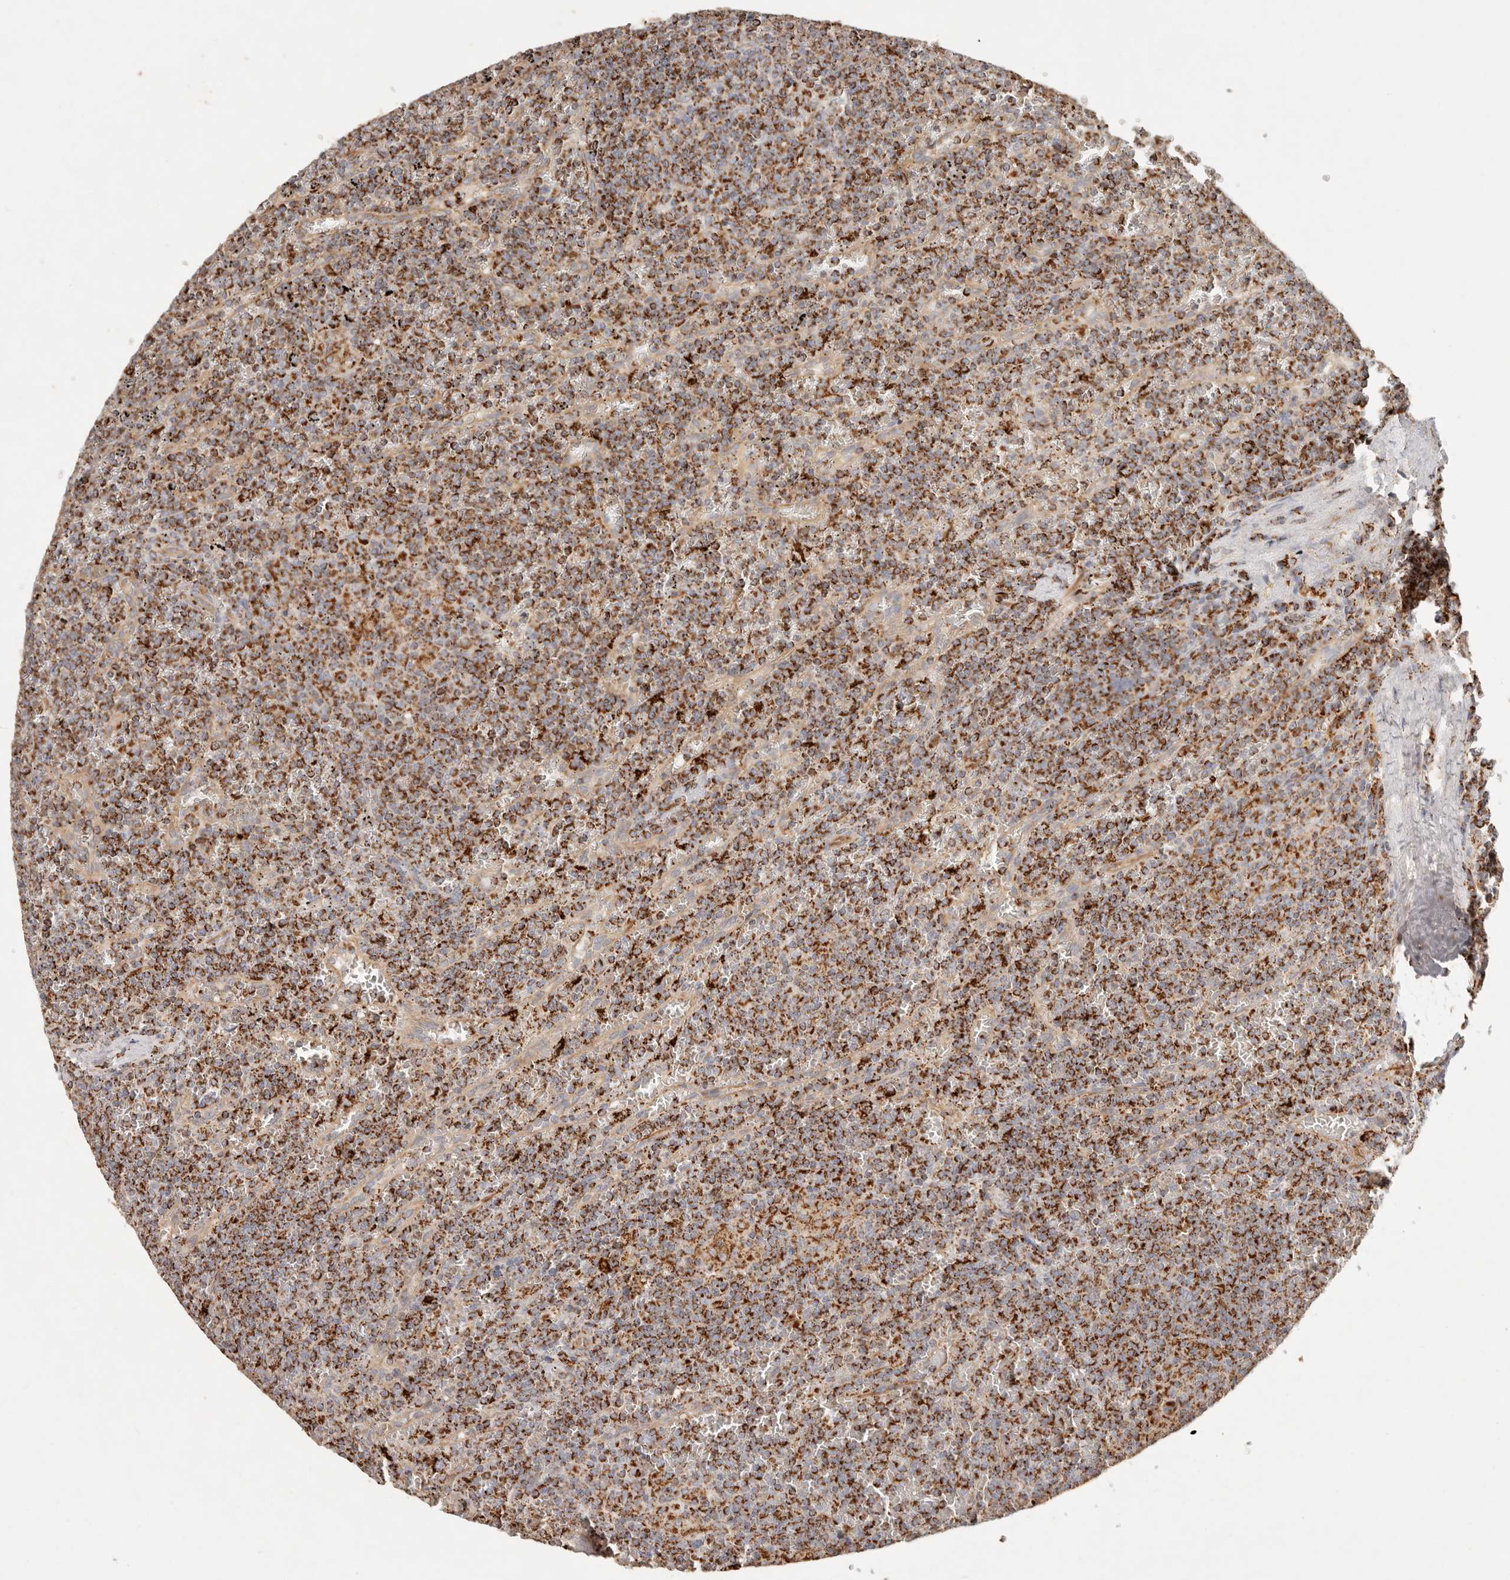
{"staining": {"intensity": "strong", "quantity": ">75%", "location": "cytoplasmic/membranous"}, "tissue": "lymphoma", "cell_type": "Tumor cells", "image_type": "cancer", "snomed": [{"axis": "morphology", "description": "Malignant lymphoma, non-Hodgkin's type, Low grade"}, {"axis": "topography", "description": "Spleen"}], "caption": "Protein staining by immunohistochemistry reveals strong cytoplasmic/membranous positivity in about >75% of tumor cells in low-grade malignant lymphoma, non-Hodgkin's type.", "gene": "ARHGEF10L", "patient": {"sex": "female", "age": 19}}